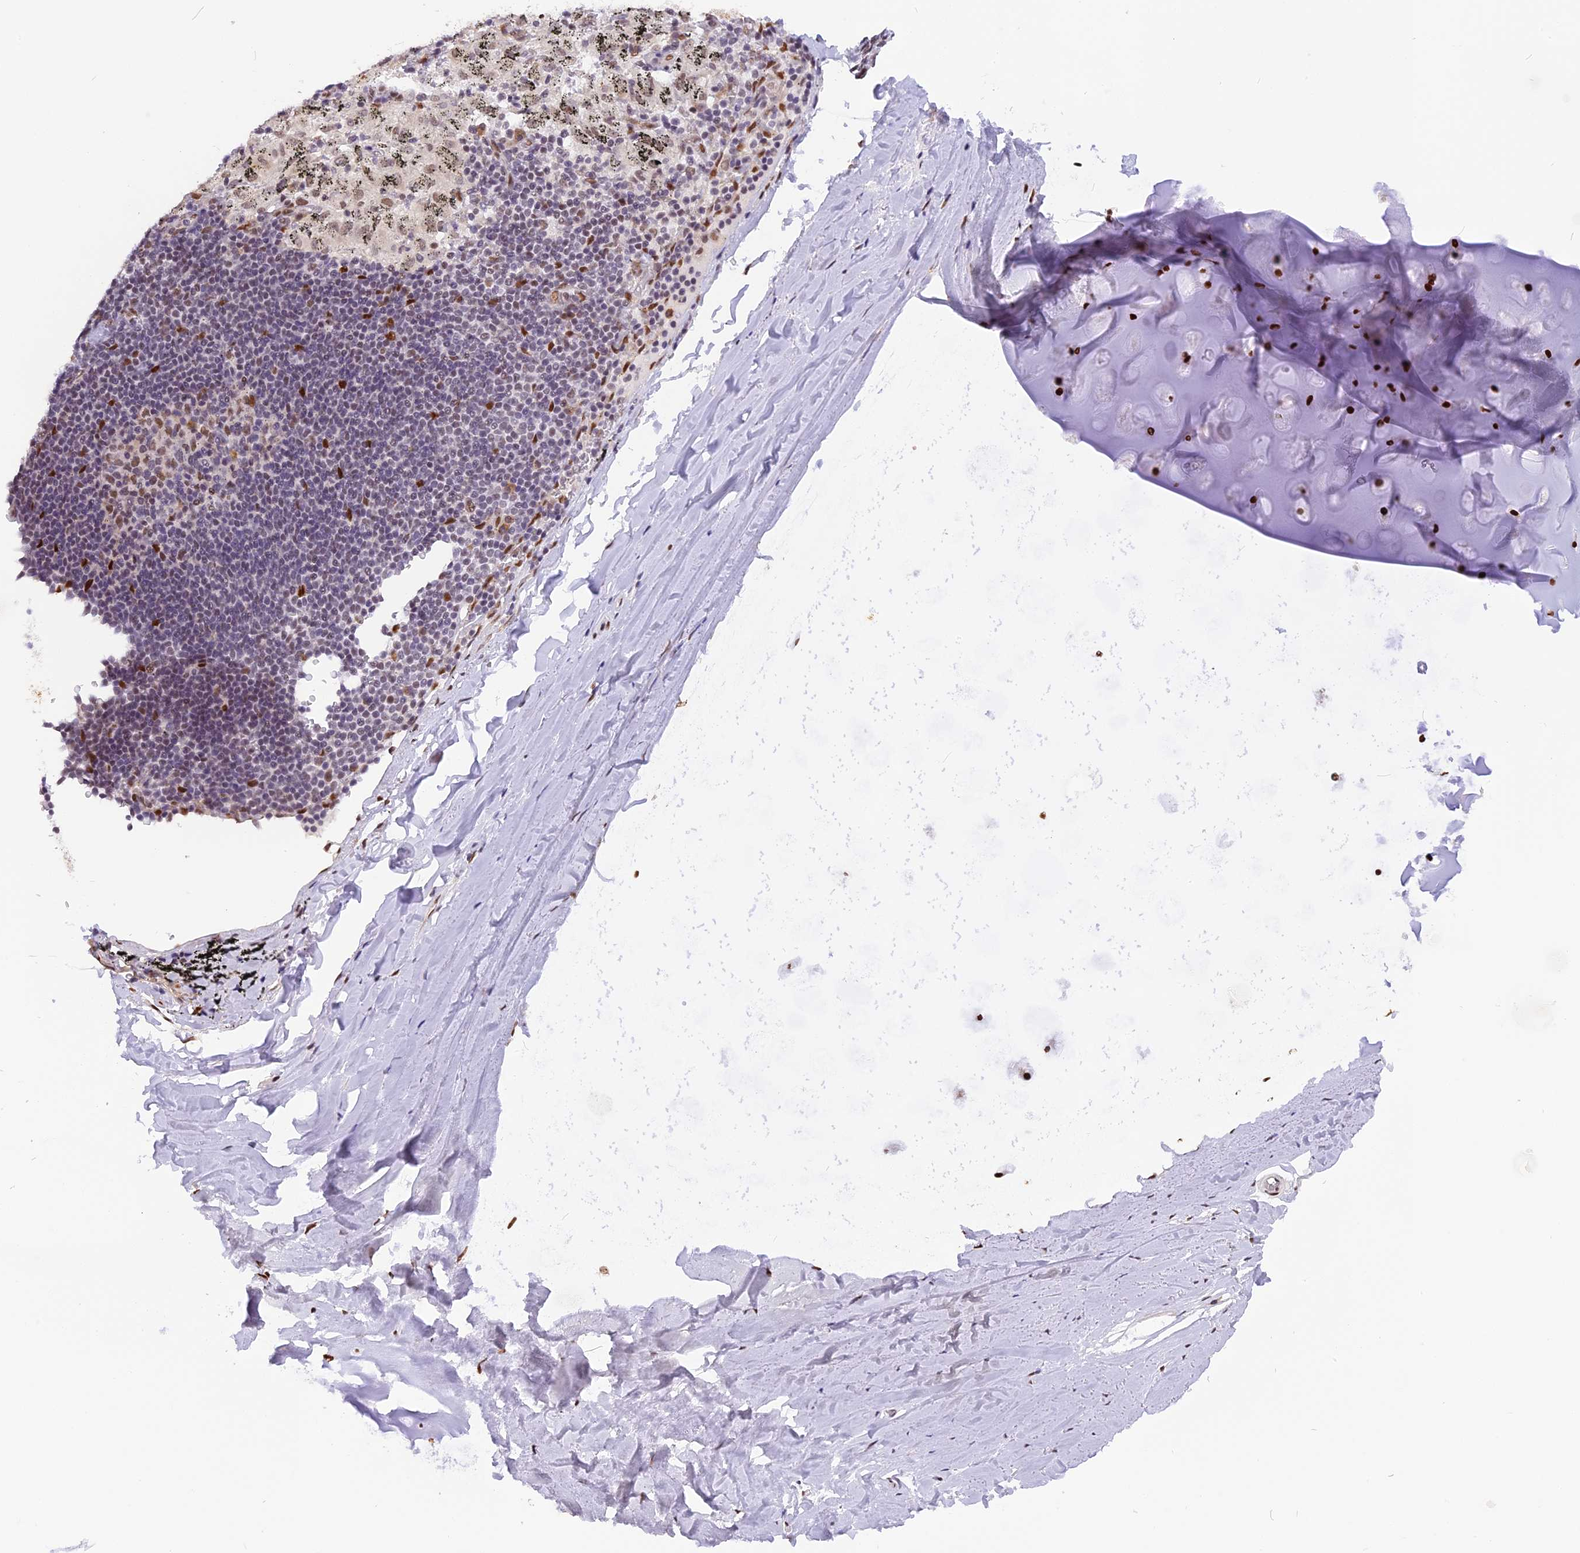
{"staining": {"intensity": "moderate", "quantity": ">75%", "location": "nuclear"}, "tissue": "adipose tissue", "cell_type": "Adipocytes", "image_type": "normal", "snomed": [{"axis": "morphology", "description": "Normal tissue, NOS"}, {"axis": "topography", "description": "Lymph node"}, {"axis": "topography", "description": "Bronchus"}], "caption": "This histopathology image demonstrates IHC staining of benign human adipose tissue, with medium moderate nuclear staining in about >75% of adipocytes.", "gene": "IRF2BP1", "patient": {"sex": "male", "age": 63}}